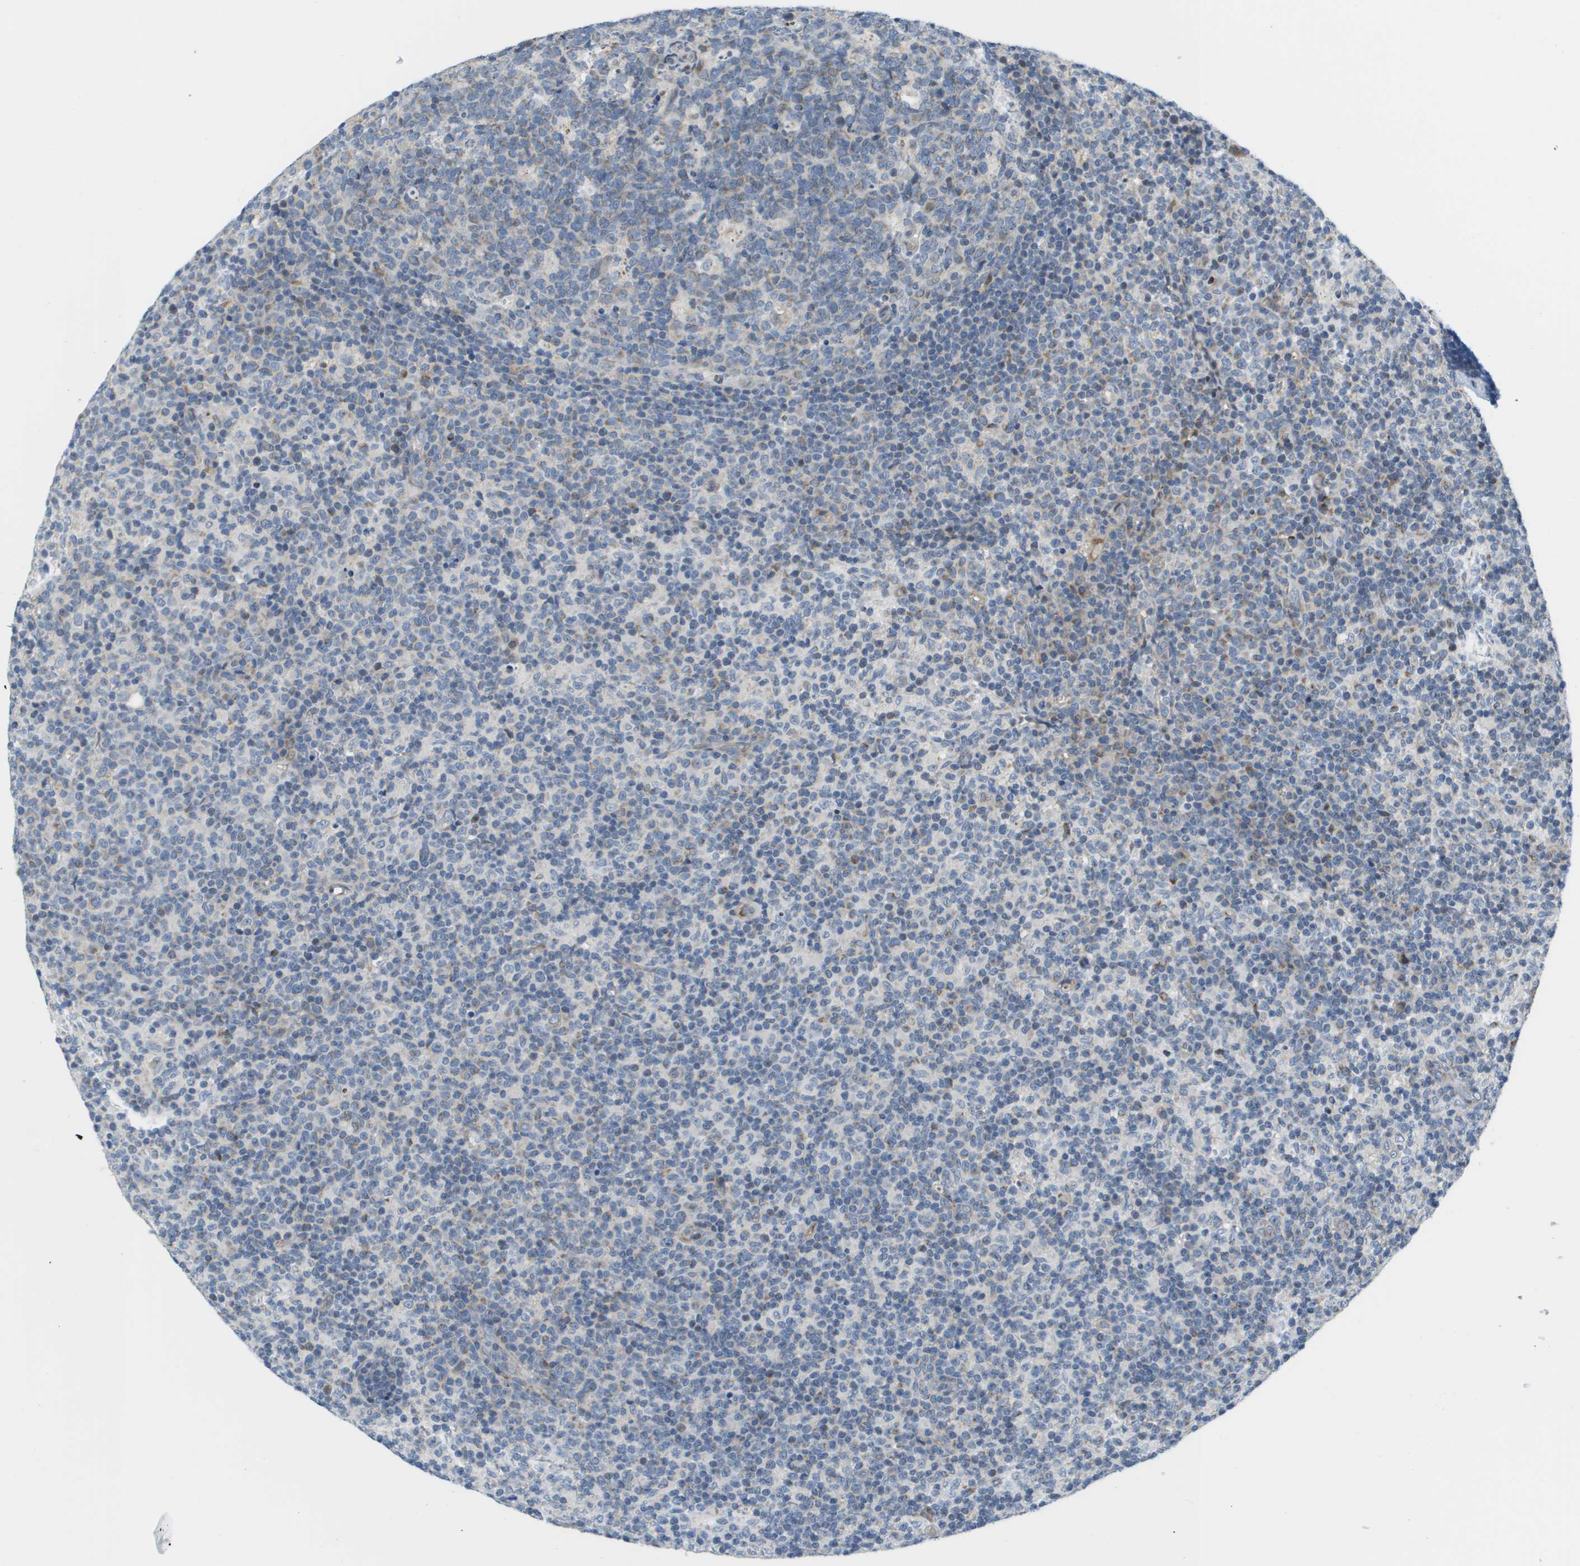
{"staining": {"intensity": "weak", "quantity": "25%-75%", "location": "cytoplasmic/membranous"}, "tissue": "lymph node", "cell_type": "Germinal center cells", "image_type": "normal", "snomed": [{"axis": "morphology", "description": "Normal tissue, NOS"}, {"axis": "morphology", "description": "Inflammation, NOS"}, {"axis": "topography", "description": "Lymph node"}], "caption": "Germinal center cells show low levels of weak cytoplasmic/membranous staining in about 25%-75% of cells in benign human lymph node. (IHC, brightfield microscopy, high magnification).", "gene": "KRT23", "patient": {"sex": "male", "age": 55}}